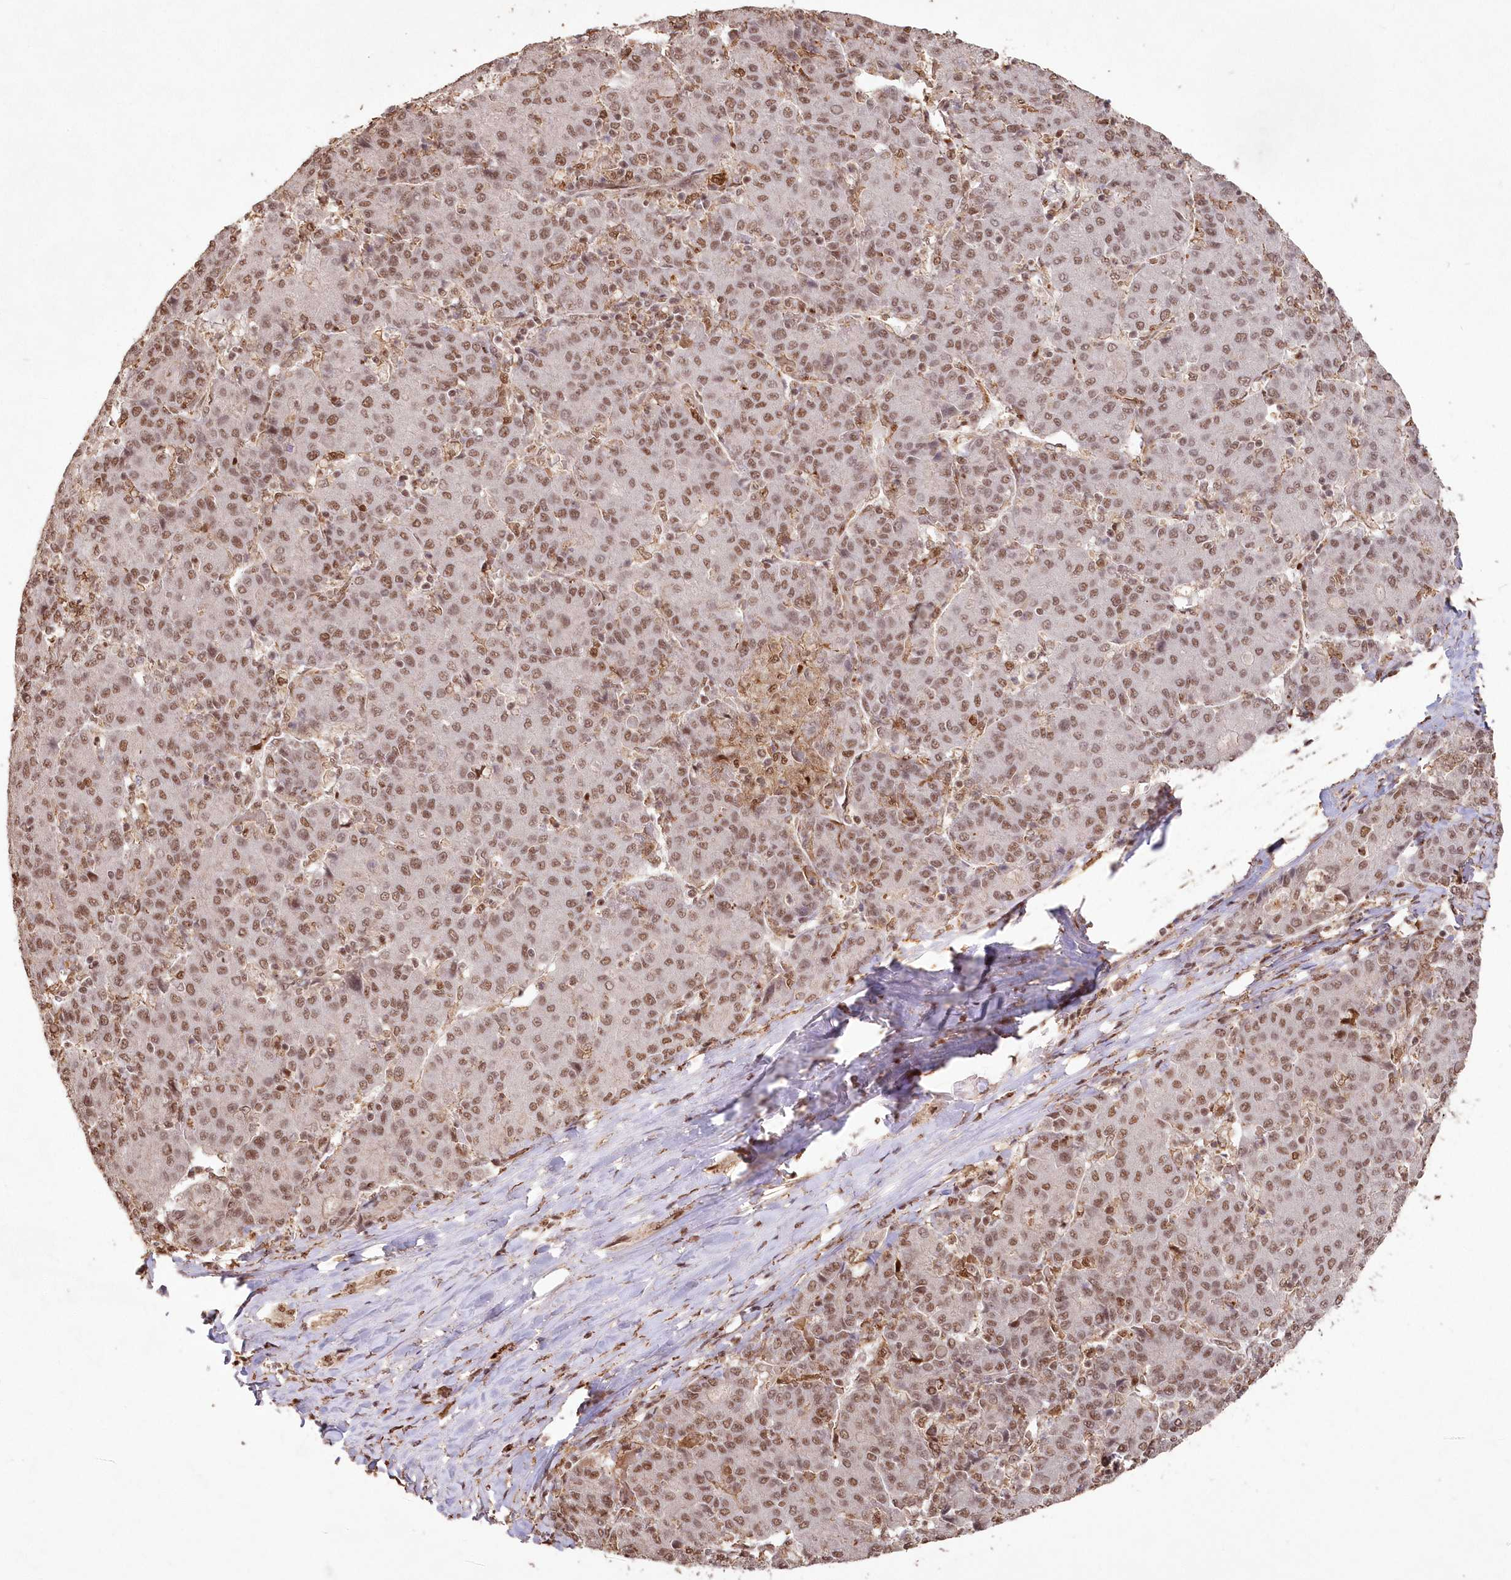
{"staining": {"intensity": "moderate", "quantity": ">75%", "location": "nuclear"}, "tissue": "liver cancer", "cell_type": "Tumor cells", "image_type": "cancer", "snomed": [{"axis": "morphology", "description": "Carcinoma, Hepatocellular, NOS"}, {"axis": "topography", "description": "Liver"}], "caption": "Human hepatocellular carcinoma (liver) stained with a brown dye exhibits moderate nuclear positive expression in about >75% of tumor cells.", "gene": "PDS5A", "patient": {"sex": "male", "age": 65}}